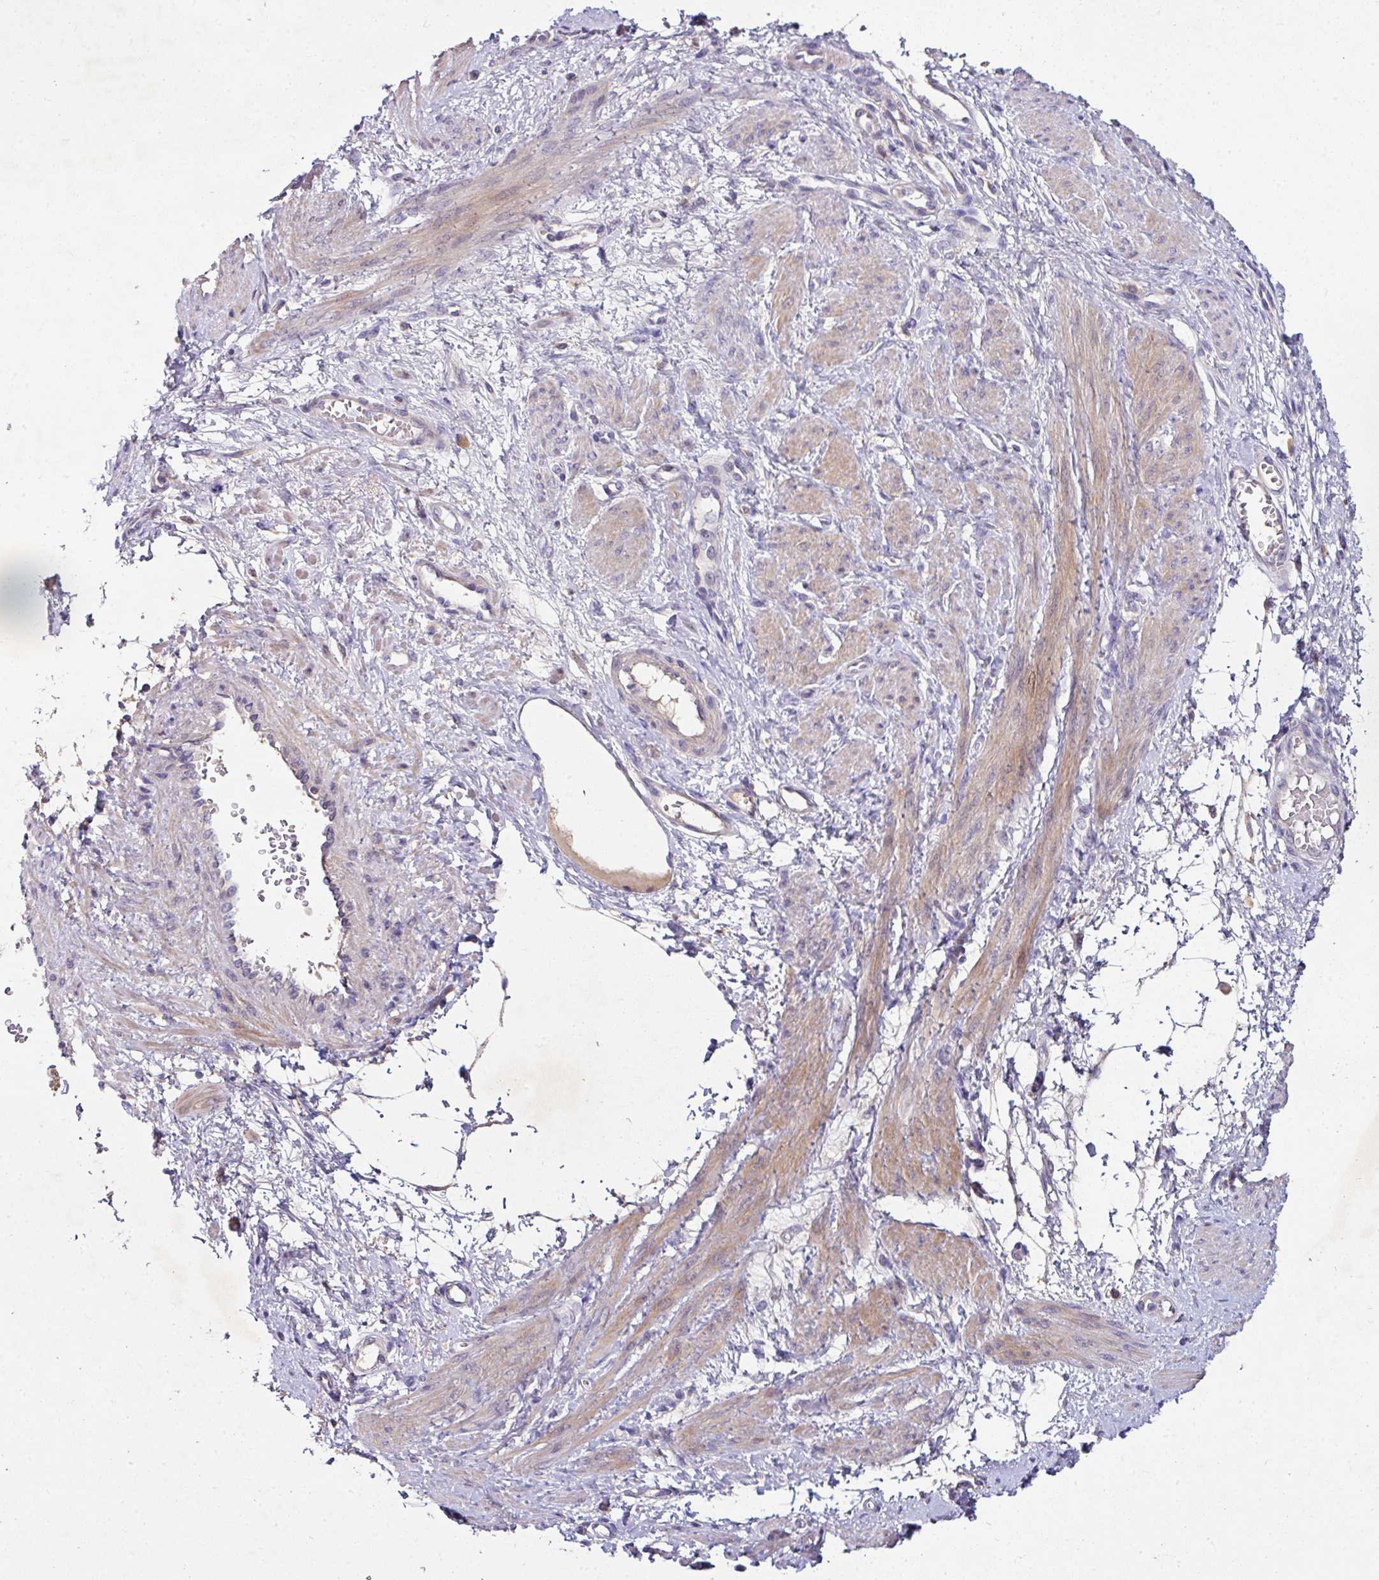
{"staining": {"intensity": "moderate", "quantity": "25%-75%", "location": "cytoplasmic/membranous"}, "tissue": "smooth muscle", "cell_type": "Smooth muscle cells", "image_type": "normal", "snomed": [{"axis": "morphology", "description": "Normal tissue, NOS"}, {"axis": "topography", "description": "Smooth muscle"}, {"axis": "topography", "description": "Uterus"}], "caption": "Smooth muscle stained with a protein marker shows moderate staining in smooth muscle cells.", "gene": "AEBP2", "patient": {"sex": "female", "age": 39}}